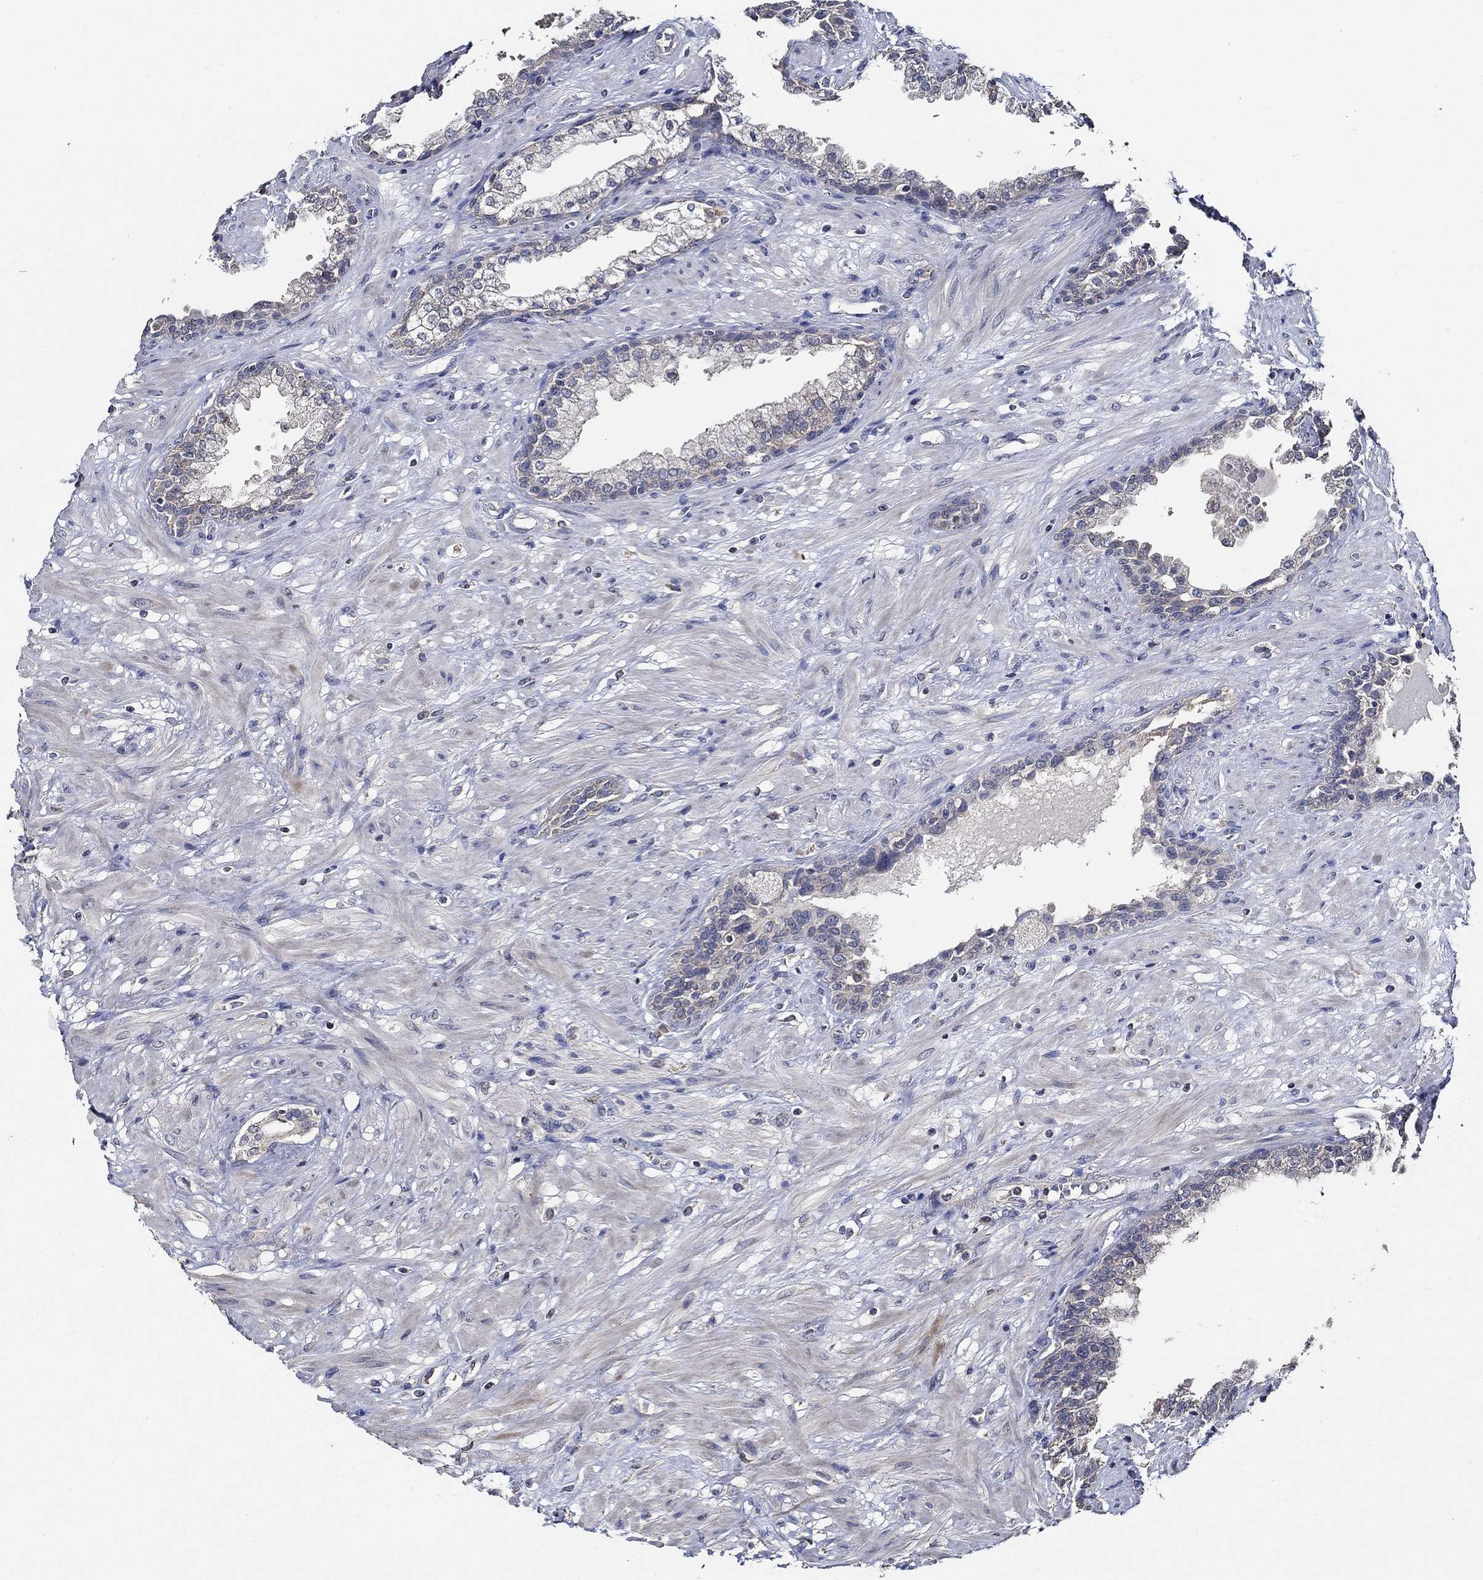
{"staining": {"intensity": "negative", "quantity": "none", "location": "none"}, "tissue": "prostate", "cell_type": "Glandular cells", "image_type": "normal", "snomed": [{"axis": "morphology", "description": "Normal tissue, NOS"}, {"axis": "topography", "description": "Prostate"}], "caption": "IHC photomicrograph of unremarkable human prostate stained for a protein (brown), which exhibits no staining in glandular cells.", "gene": "WDR53", "patient": {"sex": "male", "age": 63}}